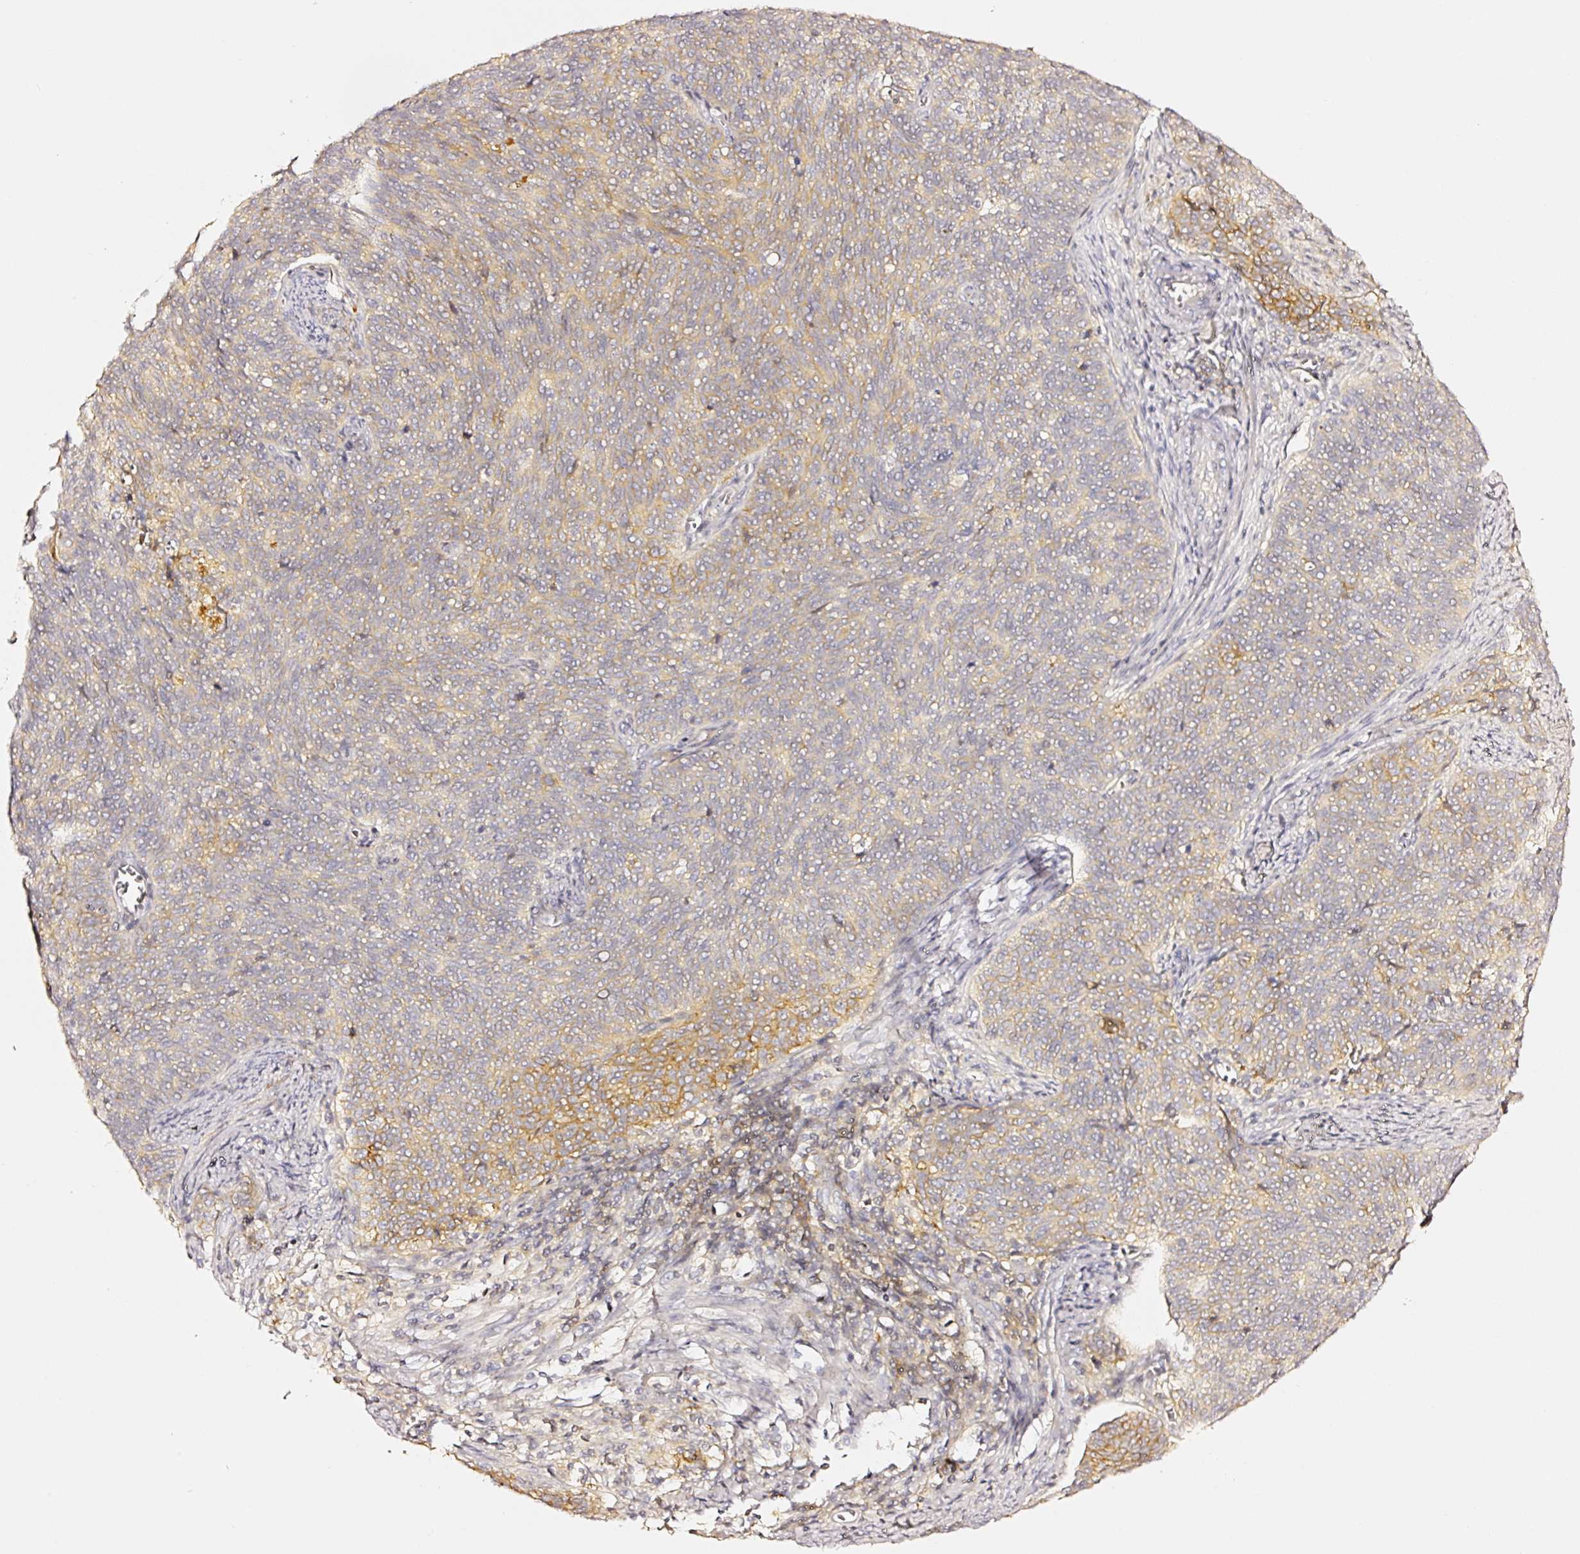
{"staining": {"intensity": "moderate", "quantity": "<25%", "location": "cytoplasmic/membranous"}, "tissue": "cervical cancer", "cell_type": "Tumor cells", "image_type": "cancer", "snomed": [{"axis": "morphology", "description": "Squamous cell carcinoma, NOS"}, {"axis": "topography", "description": "Cervix"}], "caption": "Cervical squamous cell carcinoma was stained to show a protein in brown. There is low levels of moderate cytoplasmic/membranous staining in approximately <25% of tumor cells. The staining was performed using DAB to visualize the protein expression in brown, while the nuclei were stained in blue with hematoxylin (Magnification: 20x).", "gene": "CD47", "patient": {"sex": "female", "age": 39}}